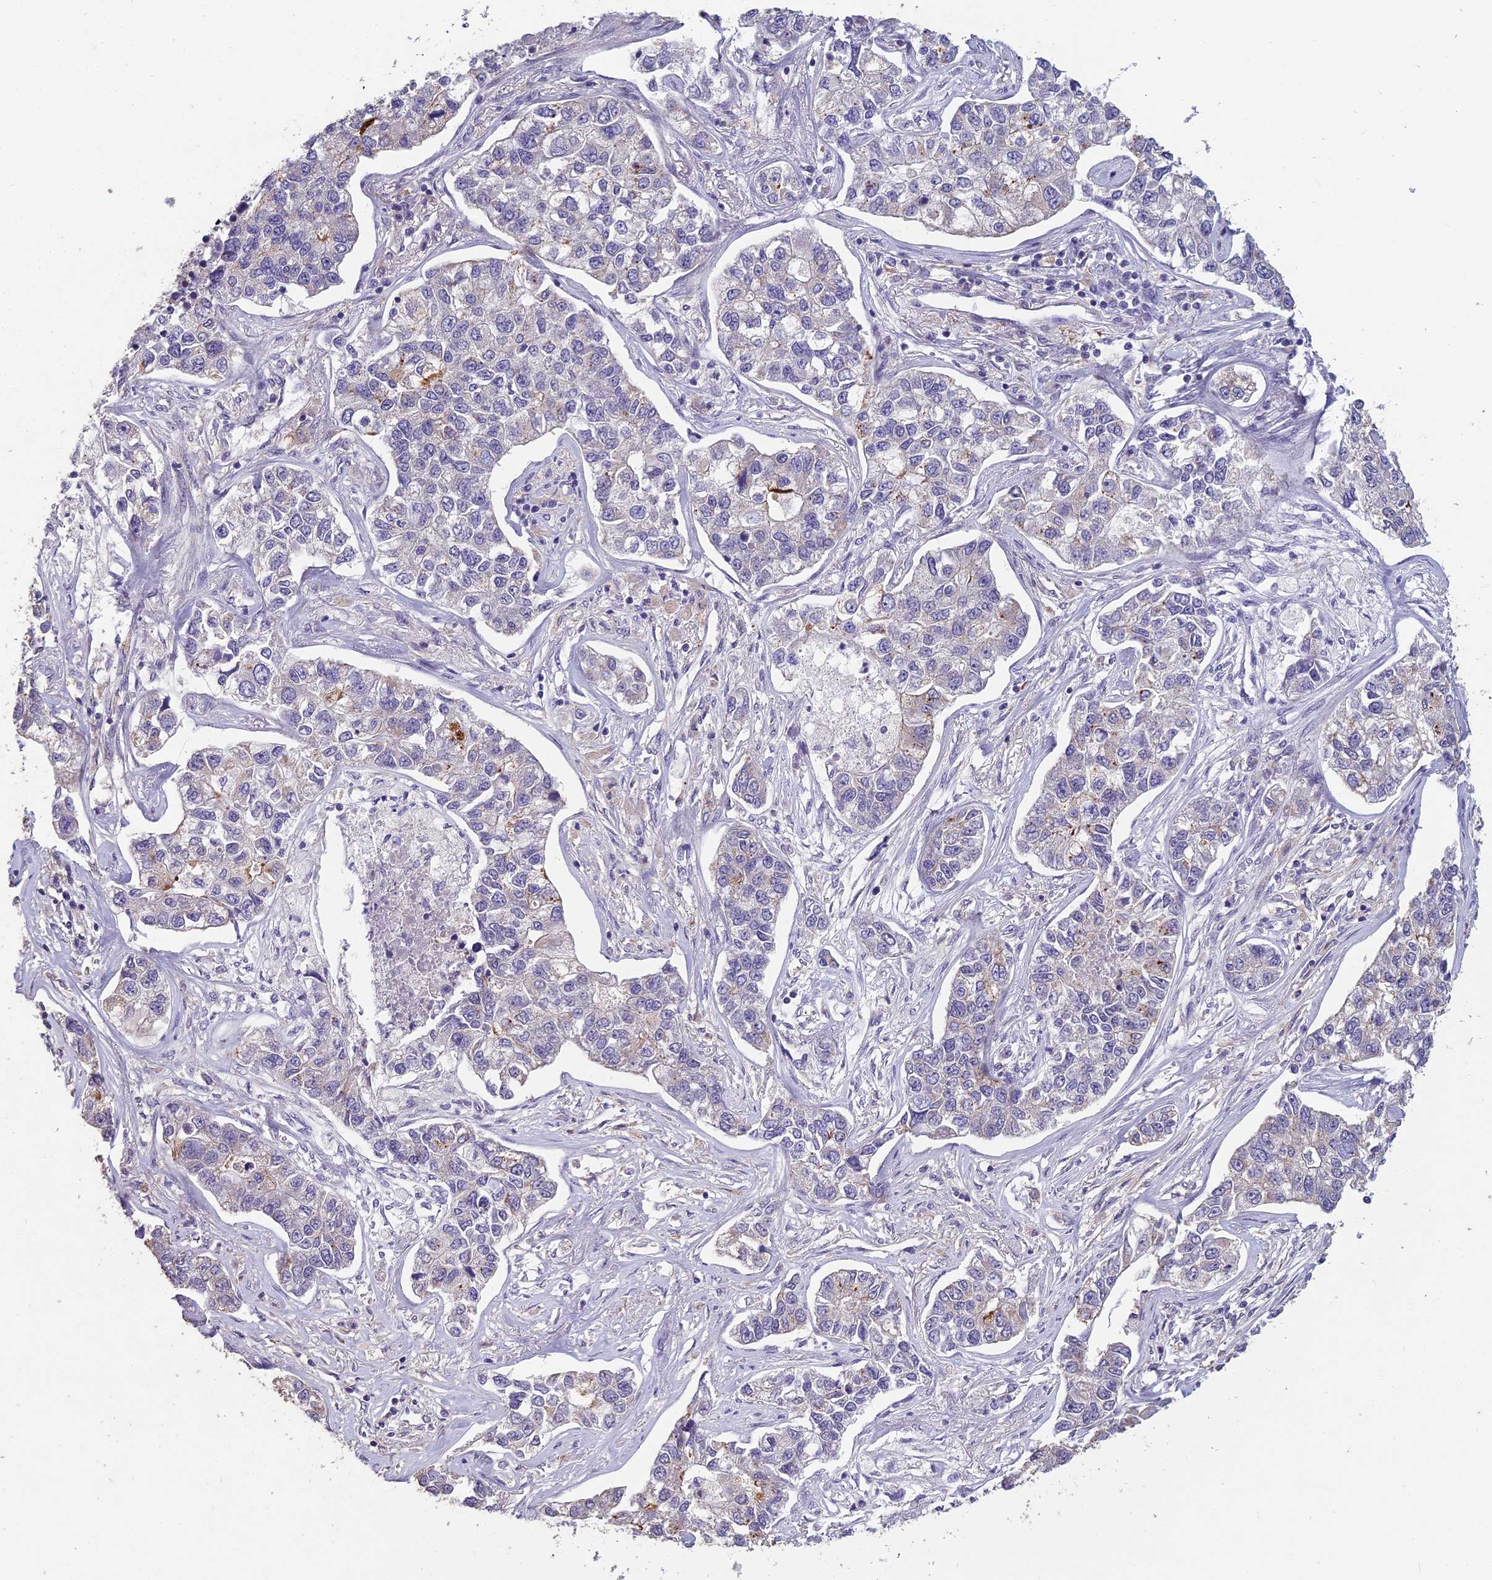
{"staining": {"intensity": "negative", "quantity": "none", "location": "none"}, "tissue": "lung cancer", "cell_type": "Tumor cells", "image_type": "cancer", "snomed": [{"axis": "morphology", "description": "Adenocarcinoma, NOS"}, {"axis": "topography", "description": "Lung"}], "caption": "Tumor cells are negative for brown protein staining in adenocarcinoma (lung). The staining was performed using DAB (3,3'-diaminobenzidine) to visualize the protein expression in brown, while the nuclei were stained in blue with hematoxylin (Magnification: 20x).", "gene": "CEACAM16", "patient": {"sex": "male", "age": 49}}